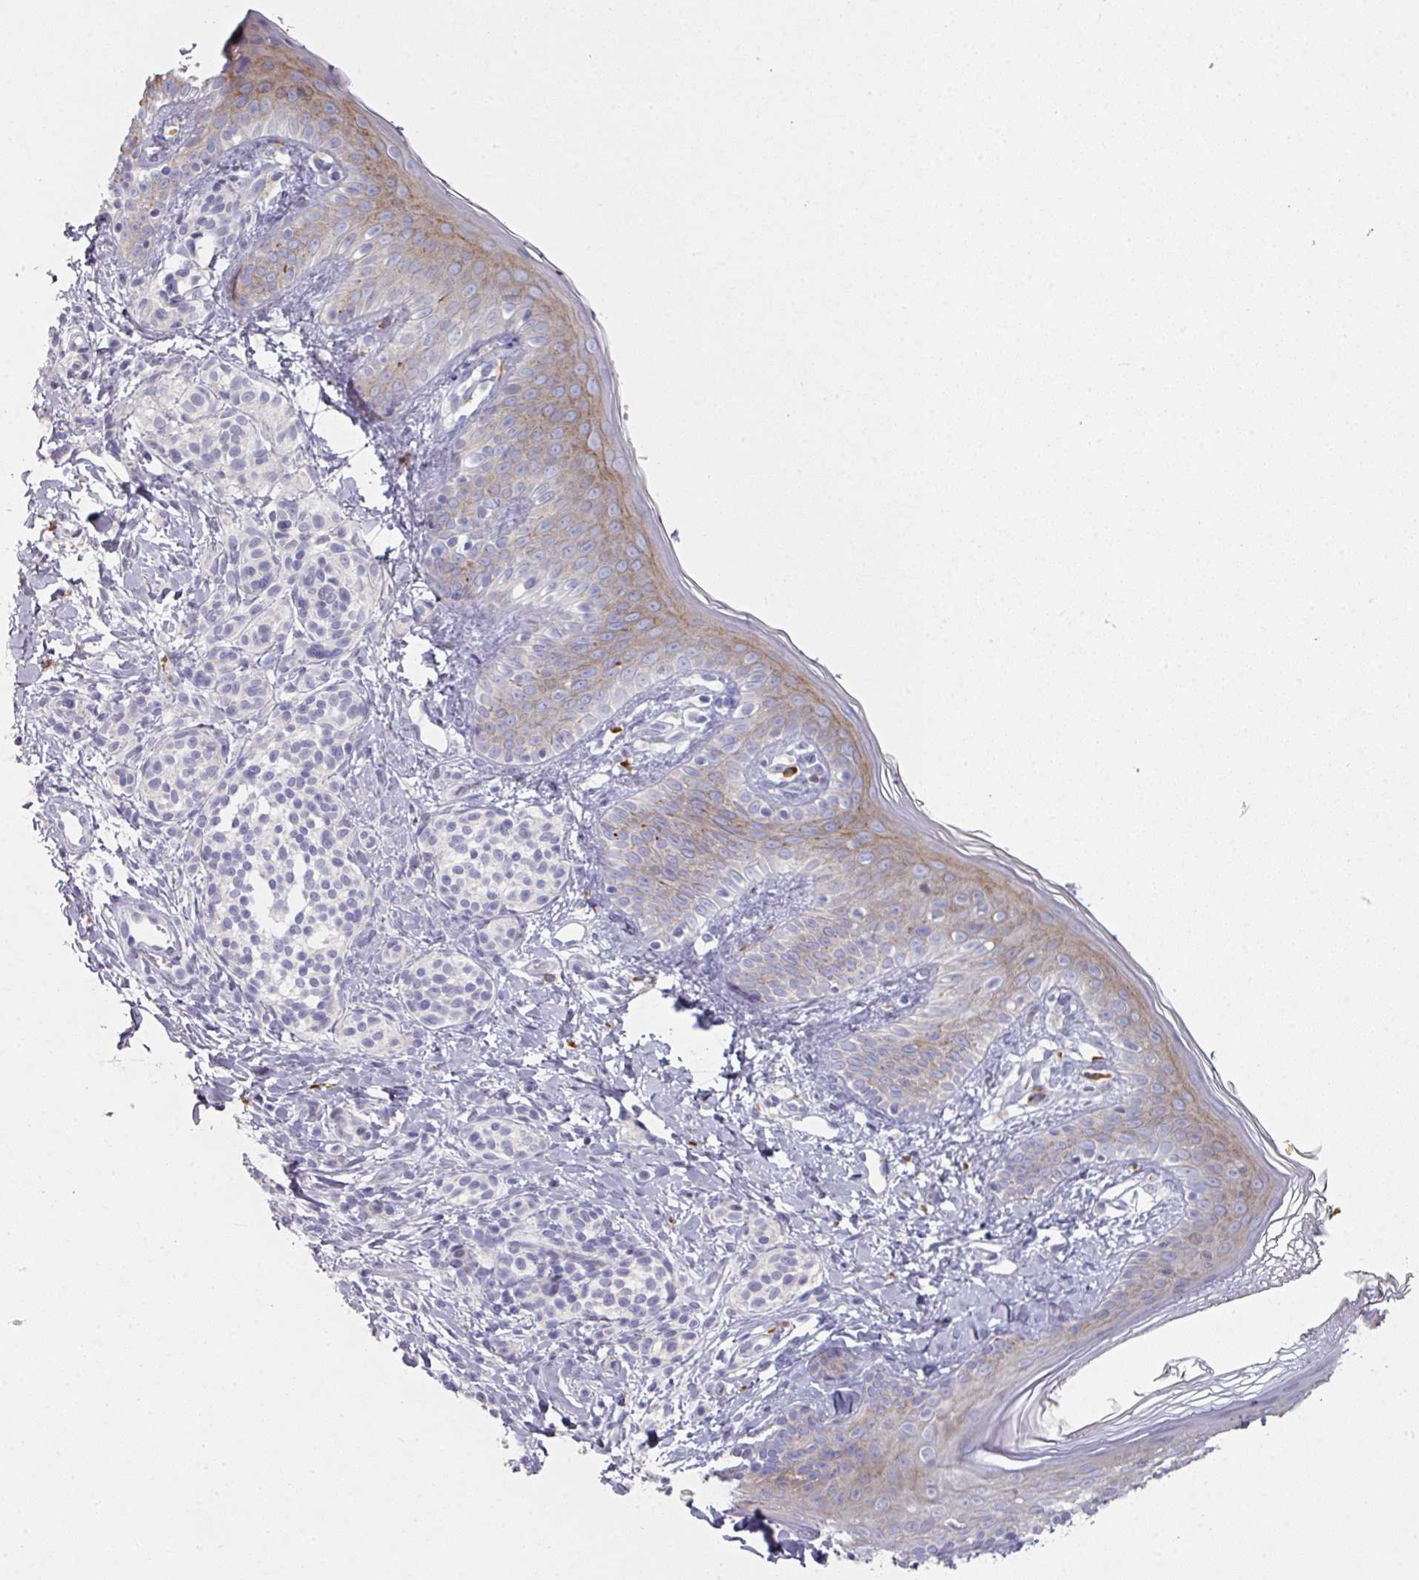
{"staining": {"intensity": "negative", "quantity": "none", "location": "none"}, "tissue": "skin", "cell_type": "Fibroblasts", "image_type": "normal", "snomed": [{"axis": "morphology", "description": "Normal tissue, NOS"}, {"axis": "topography", "description": "Skin"}], "caption": "High power microscopy photomicrograph of an immunohistochemistry (IHC) image of unremarkable skin, revealing no significant expression in fibroblasts.", "gene": "NT5C1A", "patient": {"sex": "male", "age": 16}}